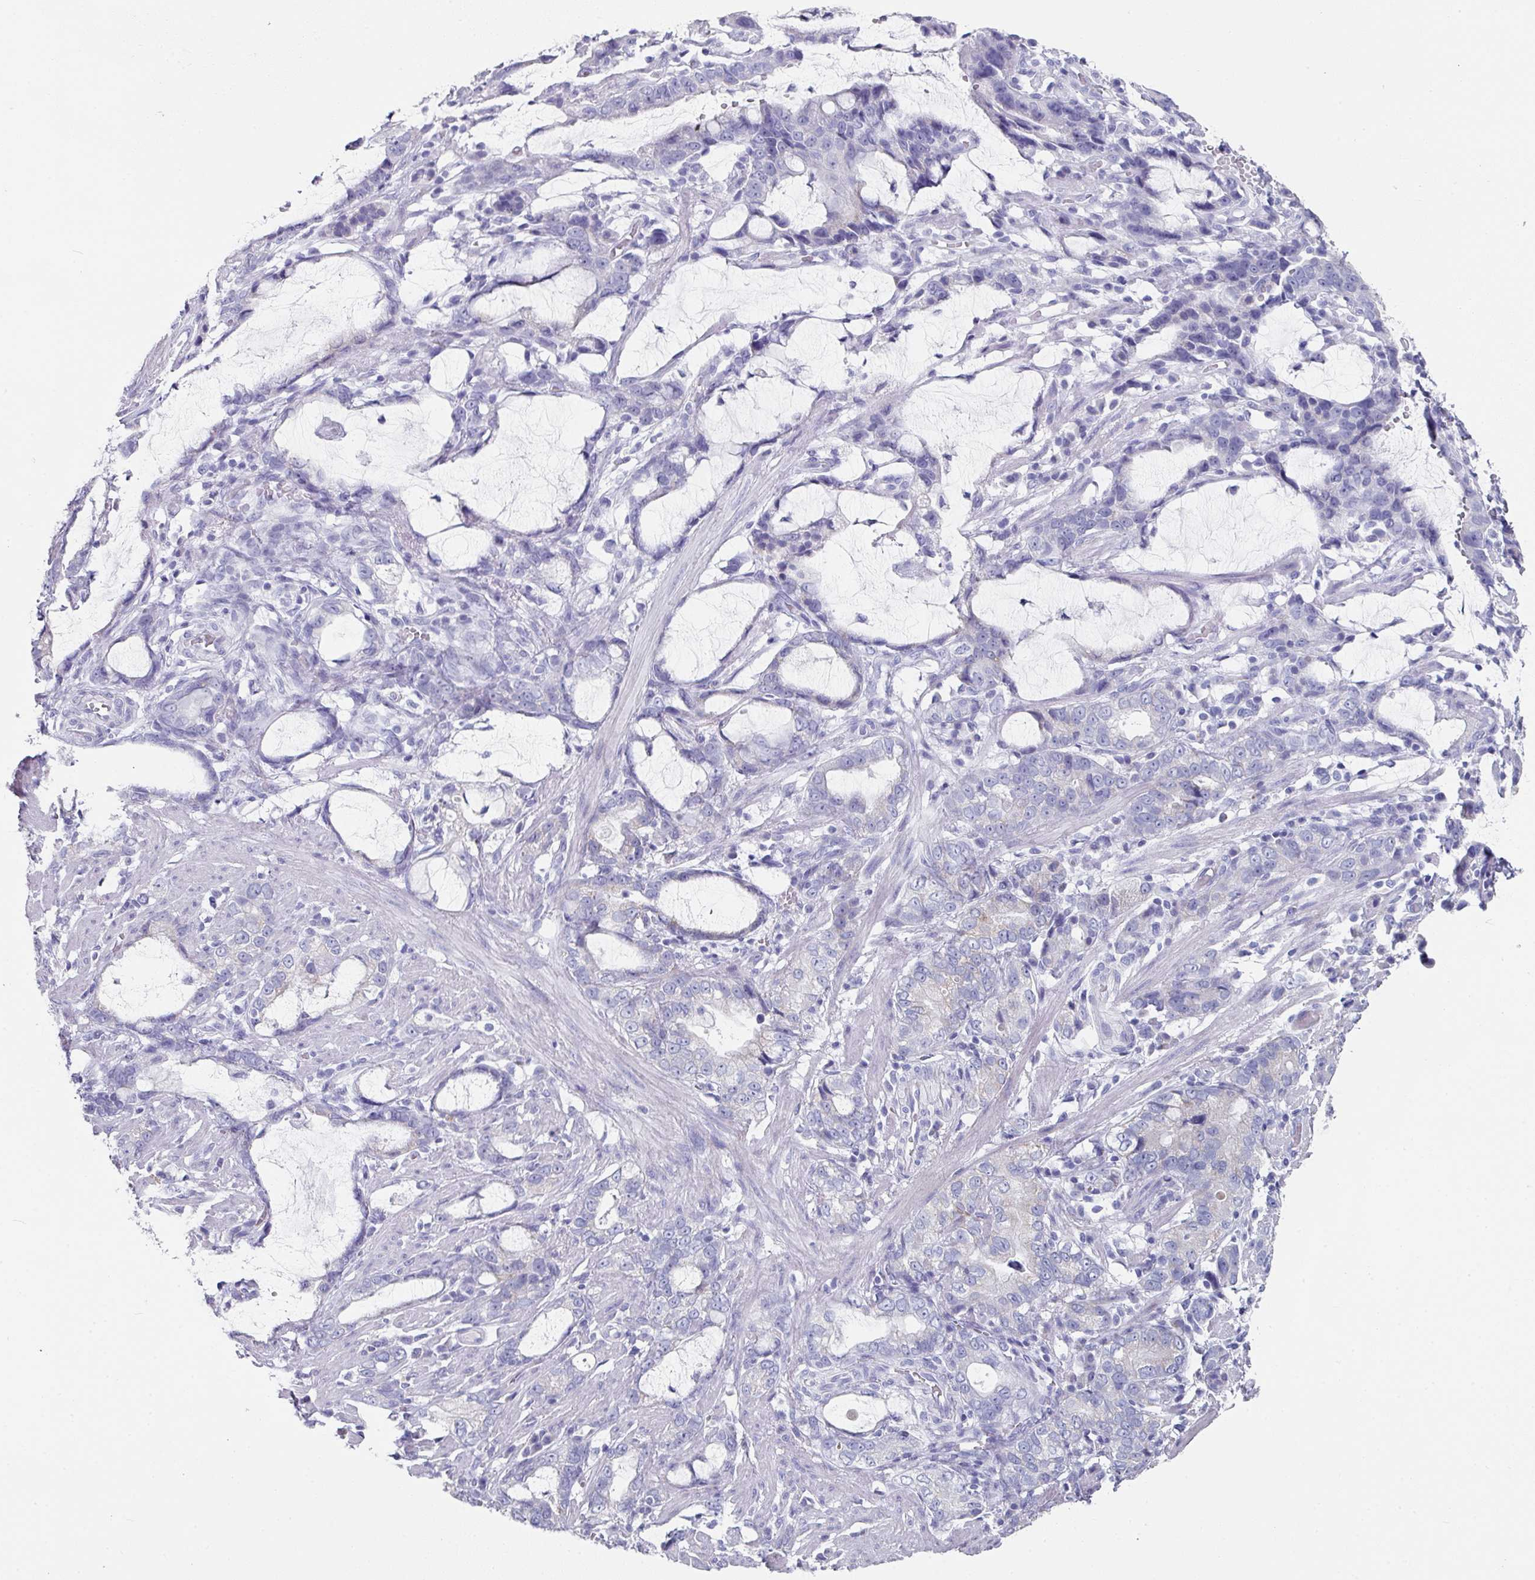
{"staining": {"intensity": "negative", "quantity": "none", "location": "none"}, "tissue": "stomach cancer", "cell_type": "Tumor cells", "image_type": "cancer", "snomed": [{"axis": "morphology", "description": "Adenocarcinoma, NOS"}, {"axis": "topography", "description": "Stomach"}], "caption": "Stomach adenocarcinoma was stained to show a protein in brown. There is no significant positivity in tumor cells. The staining is performed using DAB (3,3'-diaminobenzidine) brown chromogen with nuclei counter-stained in using hematoxylin.", "gene": "SETBP1", "patient": {"sex": "male", "age": 55}}